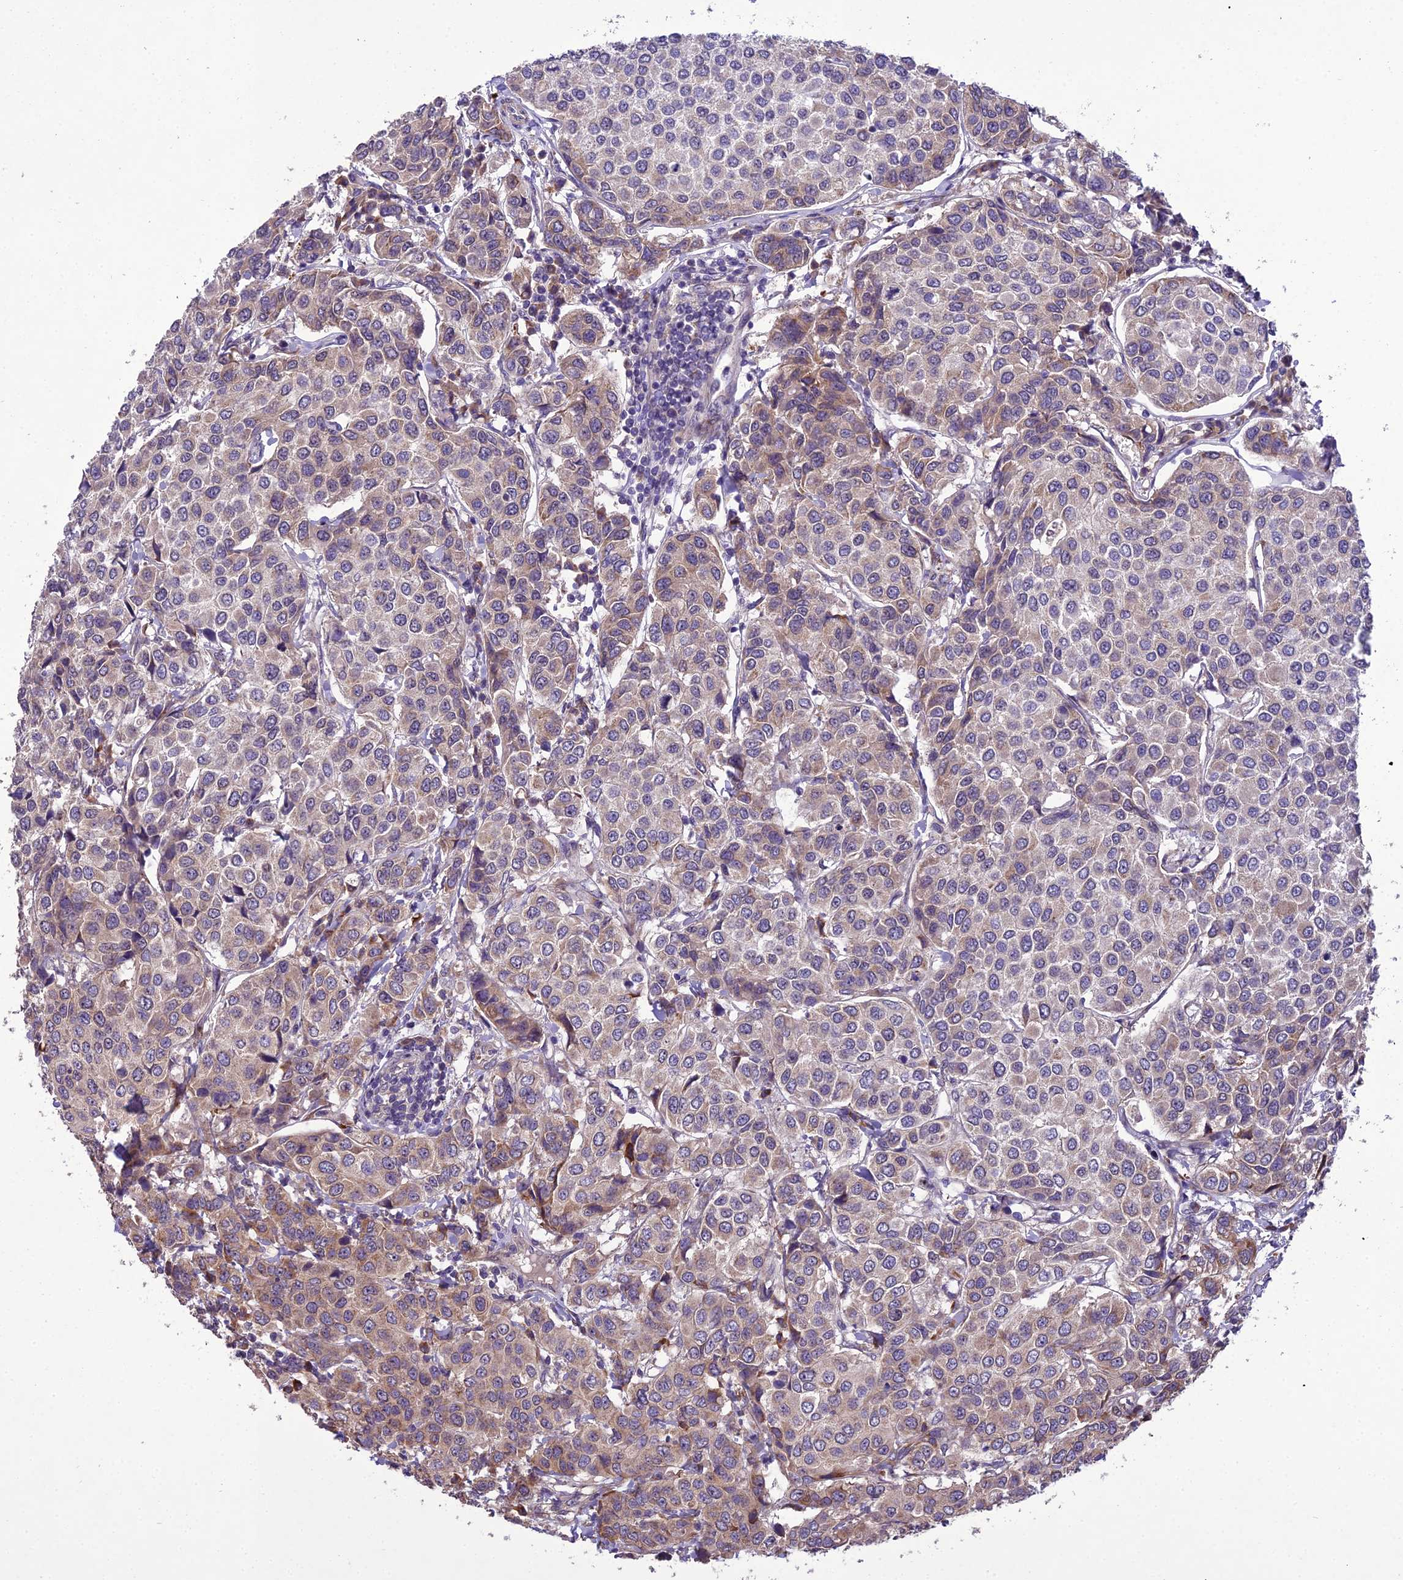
{"staining": {"intensity": "weak", "quantity": "25%-75%", "location": "cytoplasmic/membranous"}, "tissue": "breast cancer", "cell_type": "Tumor cells", "image_type": "cancer", "snomed": [{"axis": "morphology", "description": "Duct carcinoma"}, {"axis": "topography", "description": "Breast"}], "caption": "Breast intraductal carcinoma was stained to show a protein in brown. There is low levels of weak cytoplasmic/membranous staining in approximately 25%-75% of tumor cells.", "gene": "CENPL", "patient": {"sex": "female", "age": 55}}